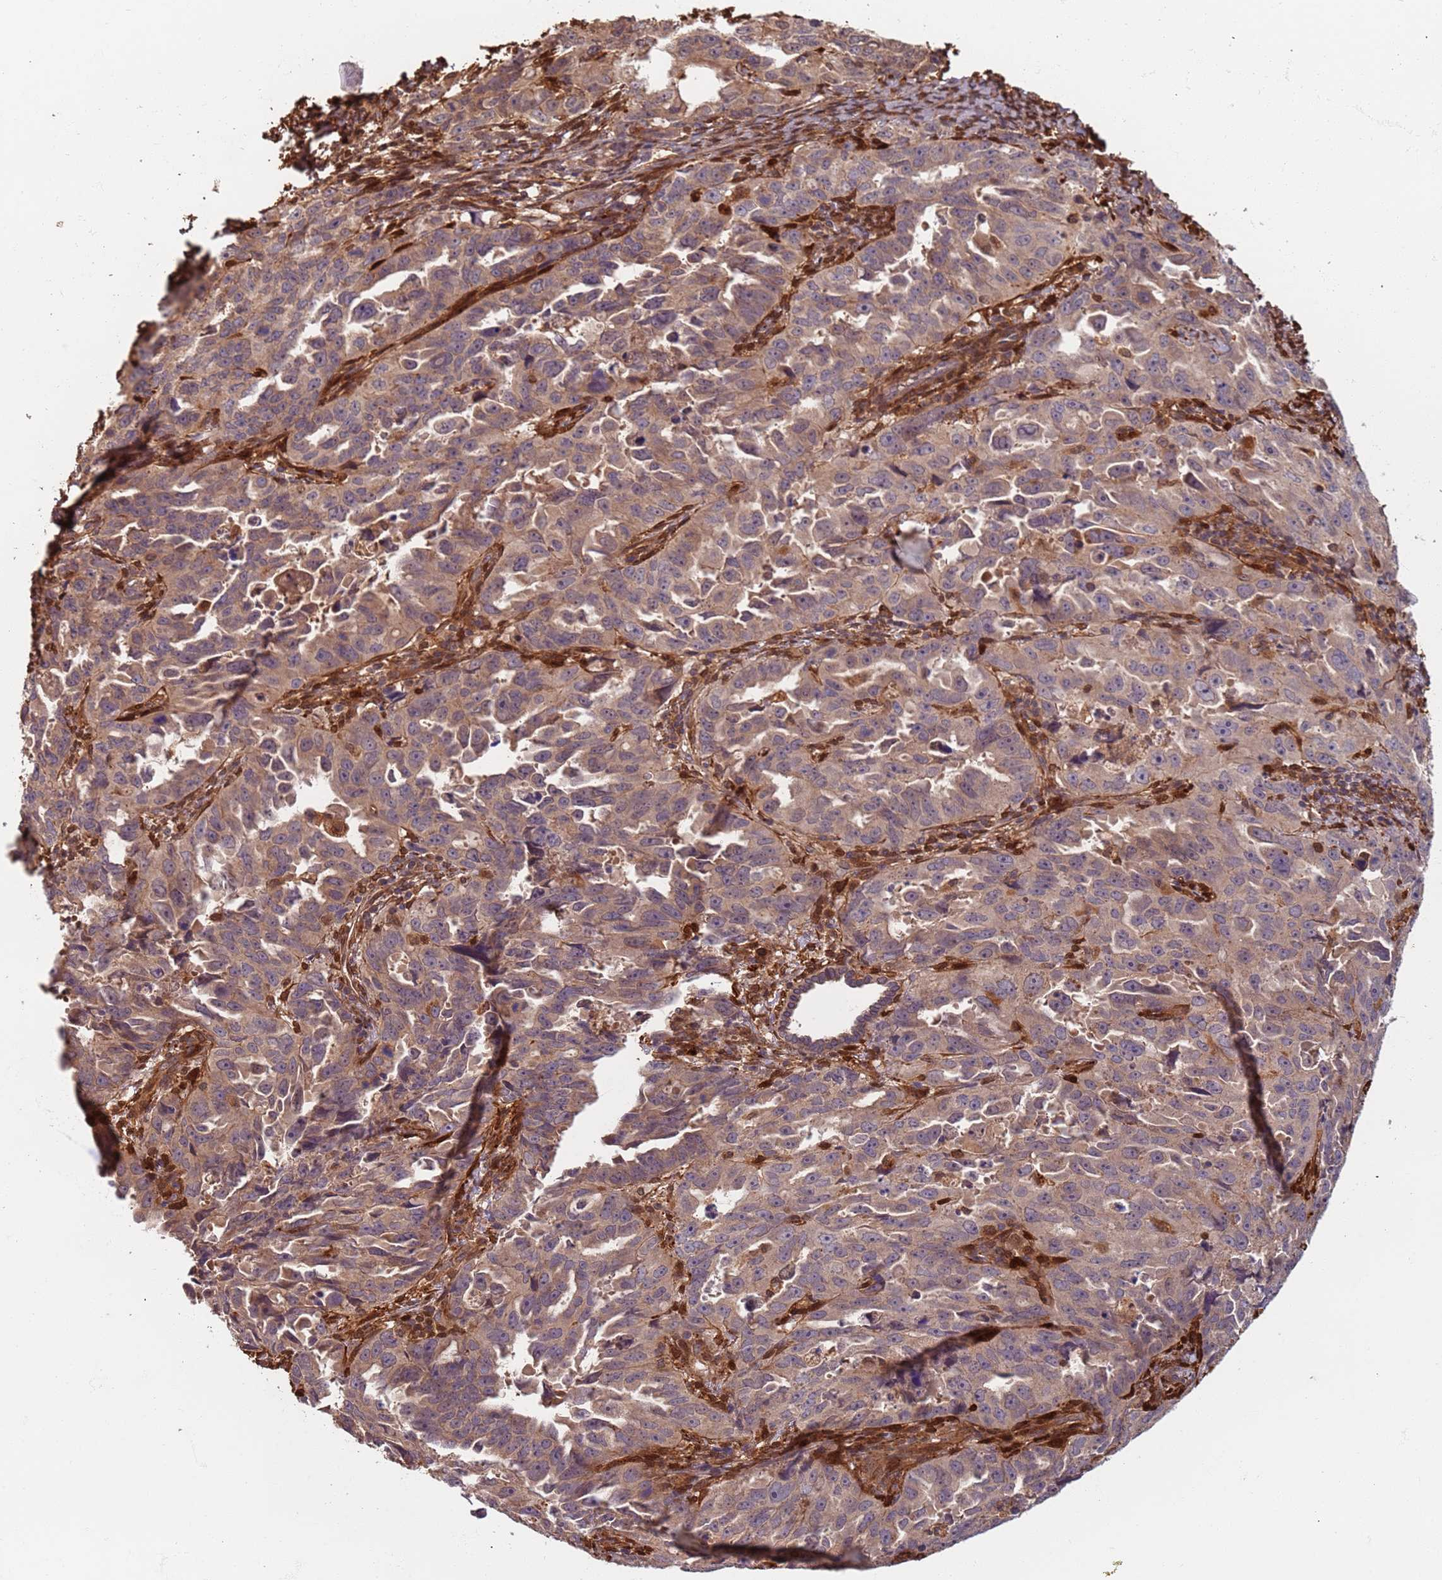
{"staining": {"intensity": "weak", "quantity": "25%-75%", "location": "cytoplasmic/membranous"}, "tissue": "endometrial cancer", "cell_type": "Tumor cells", "image_type": "cancer", "snomed": [{"axis": "morphology", "description": "Adenocarcinoma, NOS"}, {"axis": "topography", "description": "Endometrium"}], "caption": "Tumor cells show weak cytoplasmic/membranous expression in approximately 25%-75% of cells in adenocarcinoma (endometrial).", "gene": "SDCCAG8", "patient": {"sex": "female", "age": 65}}